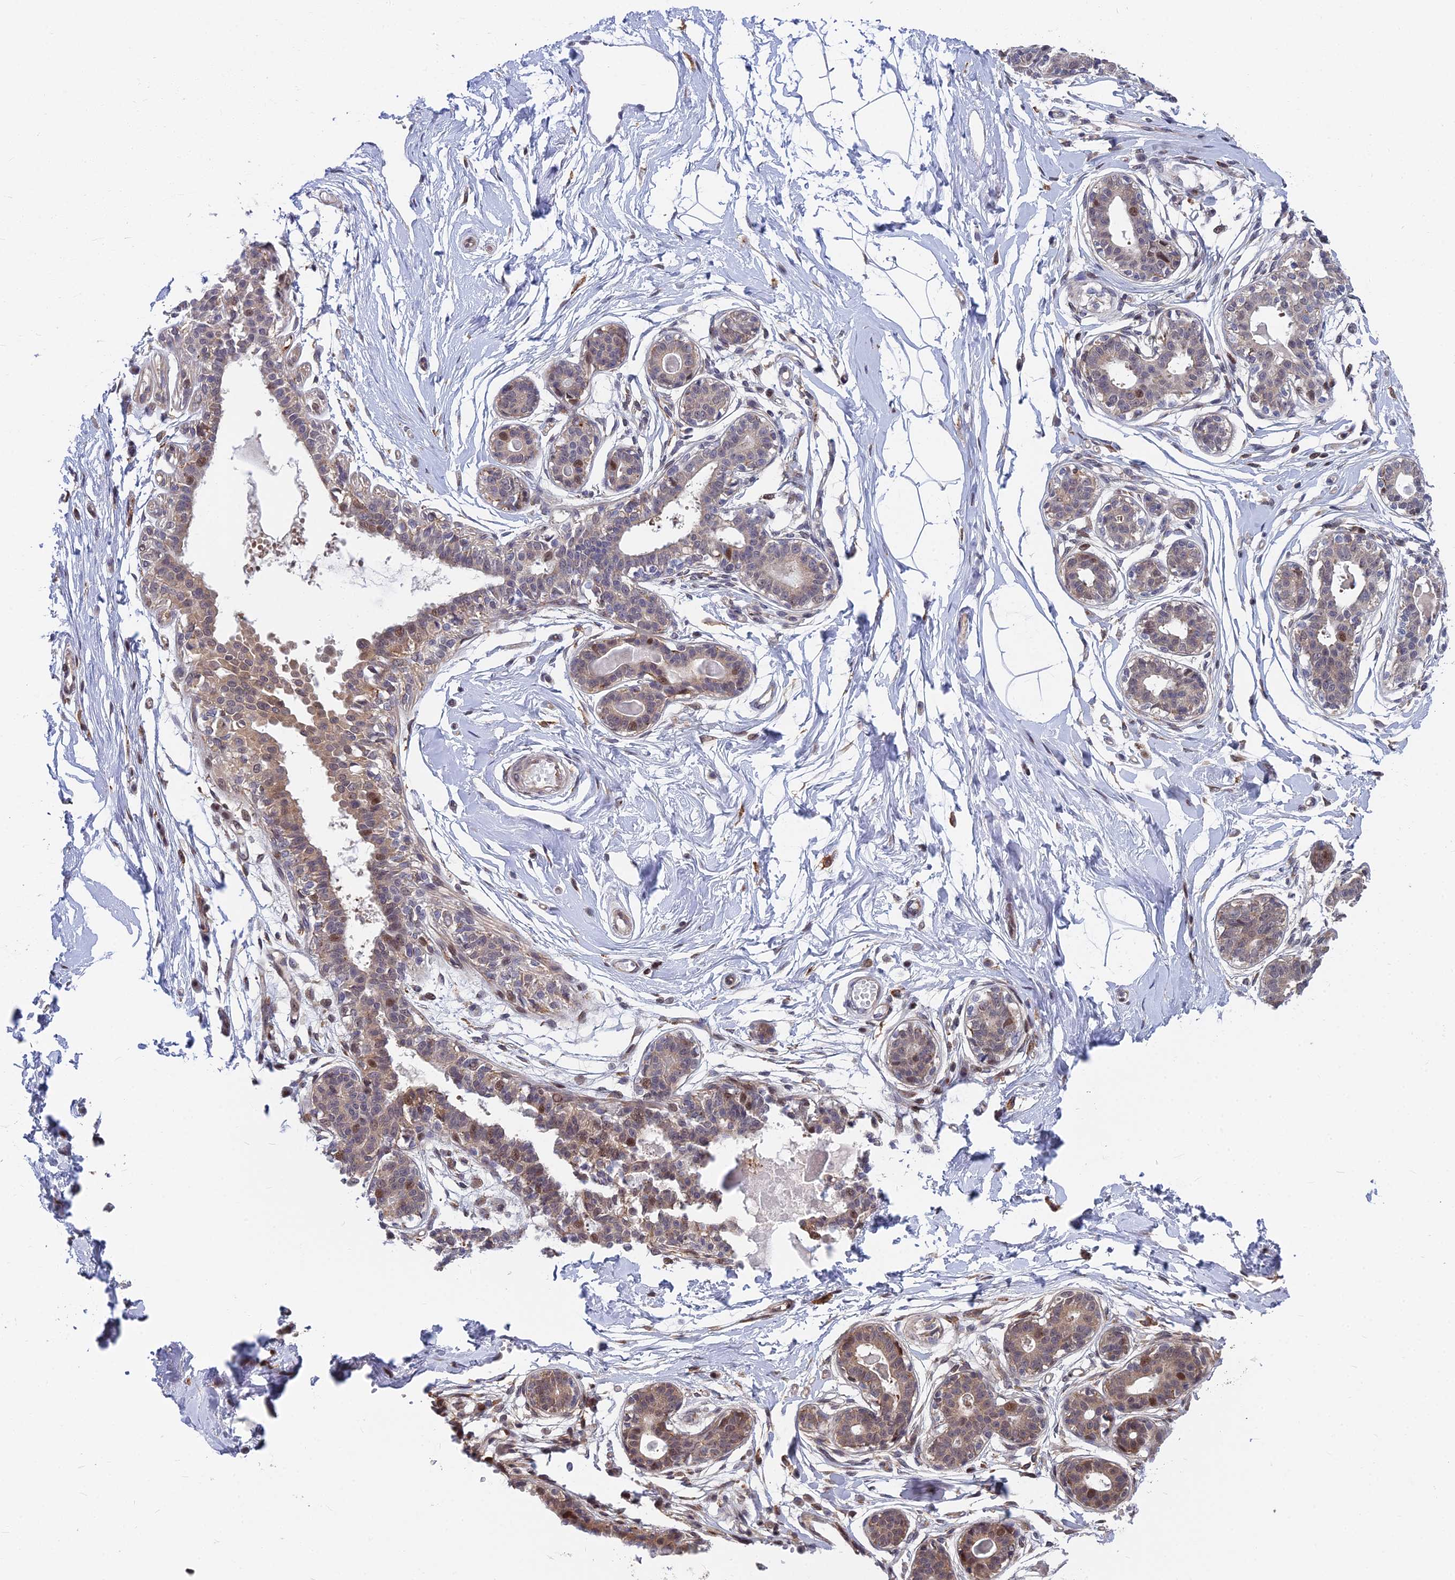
{"staining": {"intensity": "negative", "quantity": "none", "location": "none"}, "tissue": "breast", "cell_type": "Adipocytes", "image_type": "normal", "snomed": [{"axis": "morphology", "description": "Normal tissue, NOS"}, {"axis": "topography", "description": "Breast"}], "caption": "DAB immunohistochemical staining of normal human breast reveals no significant expression in adipocytes. (DAB (3,3'-diaminobenzidine) immunohistochemistry visualized using brightfield microscopy, high magnification).", "gene": "COMMD2", "patient": {"sex": "female", "age": 45}}